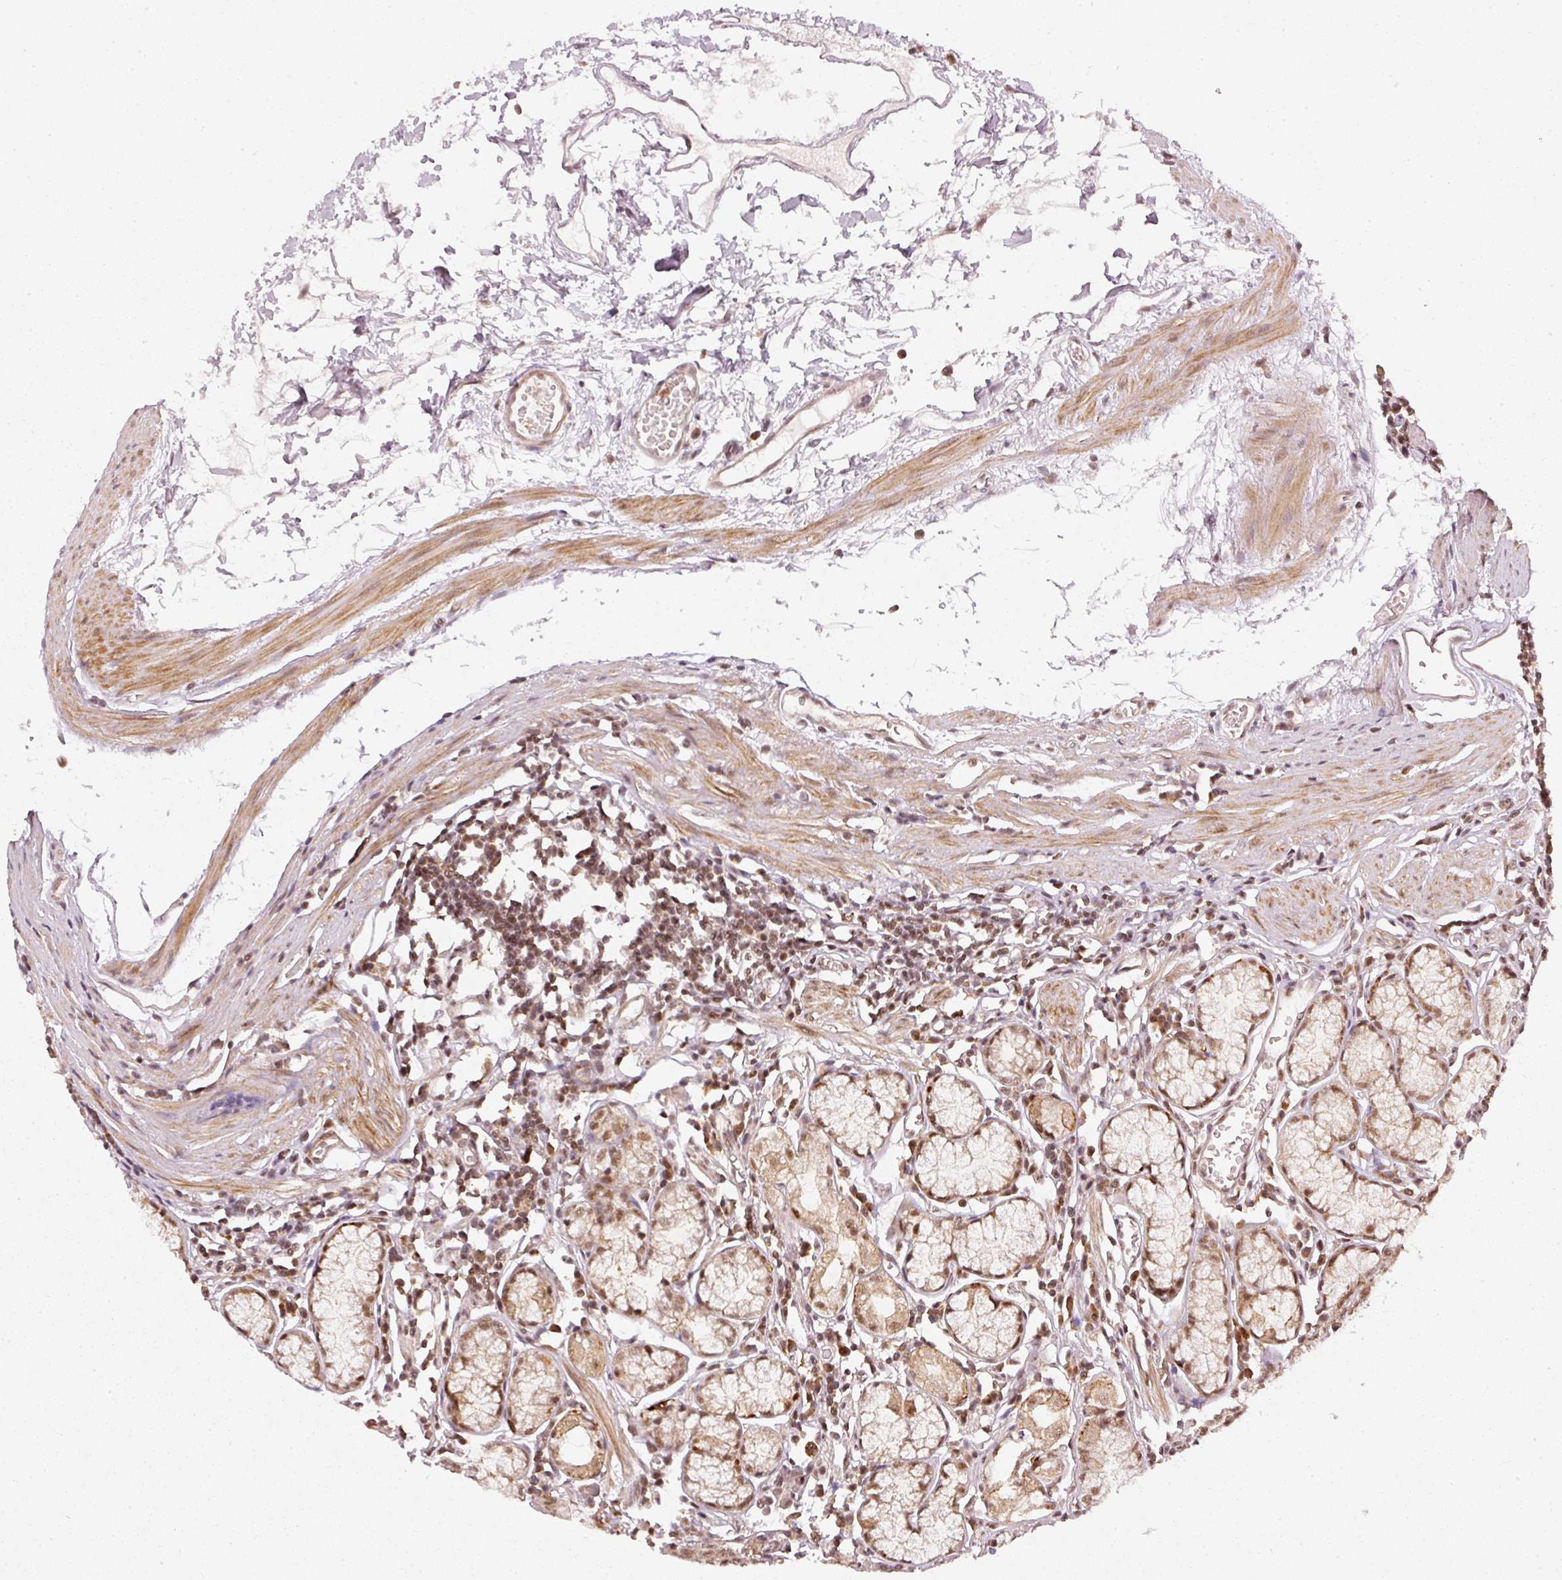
{"staining": {"intensity": "moderate", "quantity": ">75%", "location": "cytoplasmic/membranous,nuclear"}, "tissue": "stomach", "cell_type": "Glandular cells", "image_type": "normal", "snomed": [{"axis": "morphology", "description": "Normal tissue, NOS"}, {"axis": "topography", "description": "Stomach"}], "caption": "Brown immunohistochemical staining in unremarkable stomach reveals moderate cytoplasmic/membranous,nuclear positivity in about >75% of glandular cells. Using DAB (3,3'-diaminobenzidine) (brown) and hematoxylin (blue) stains, captured at high magnification using brightfield microscopy.", "gene": "THOC6", "patient": {"sex": "male", "age": 55}}